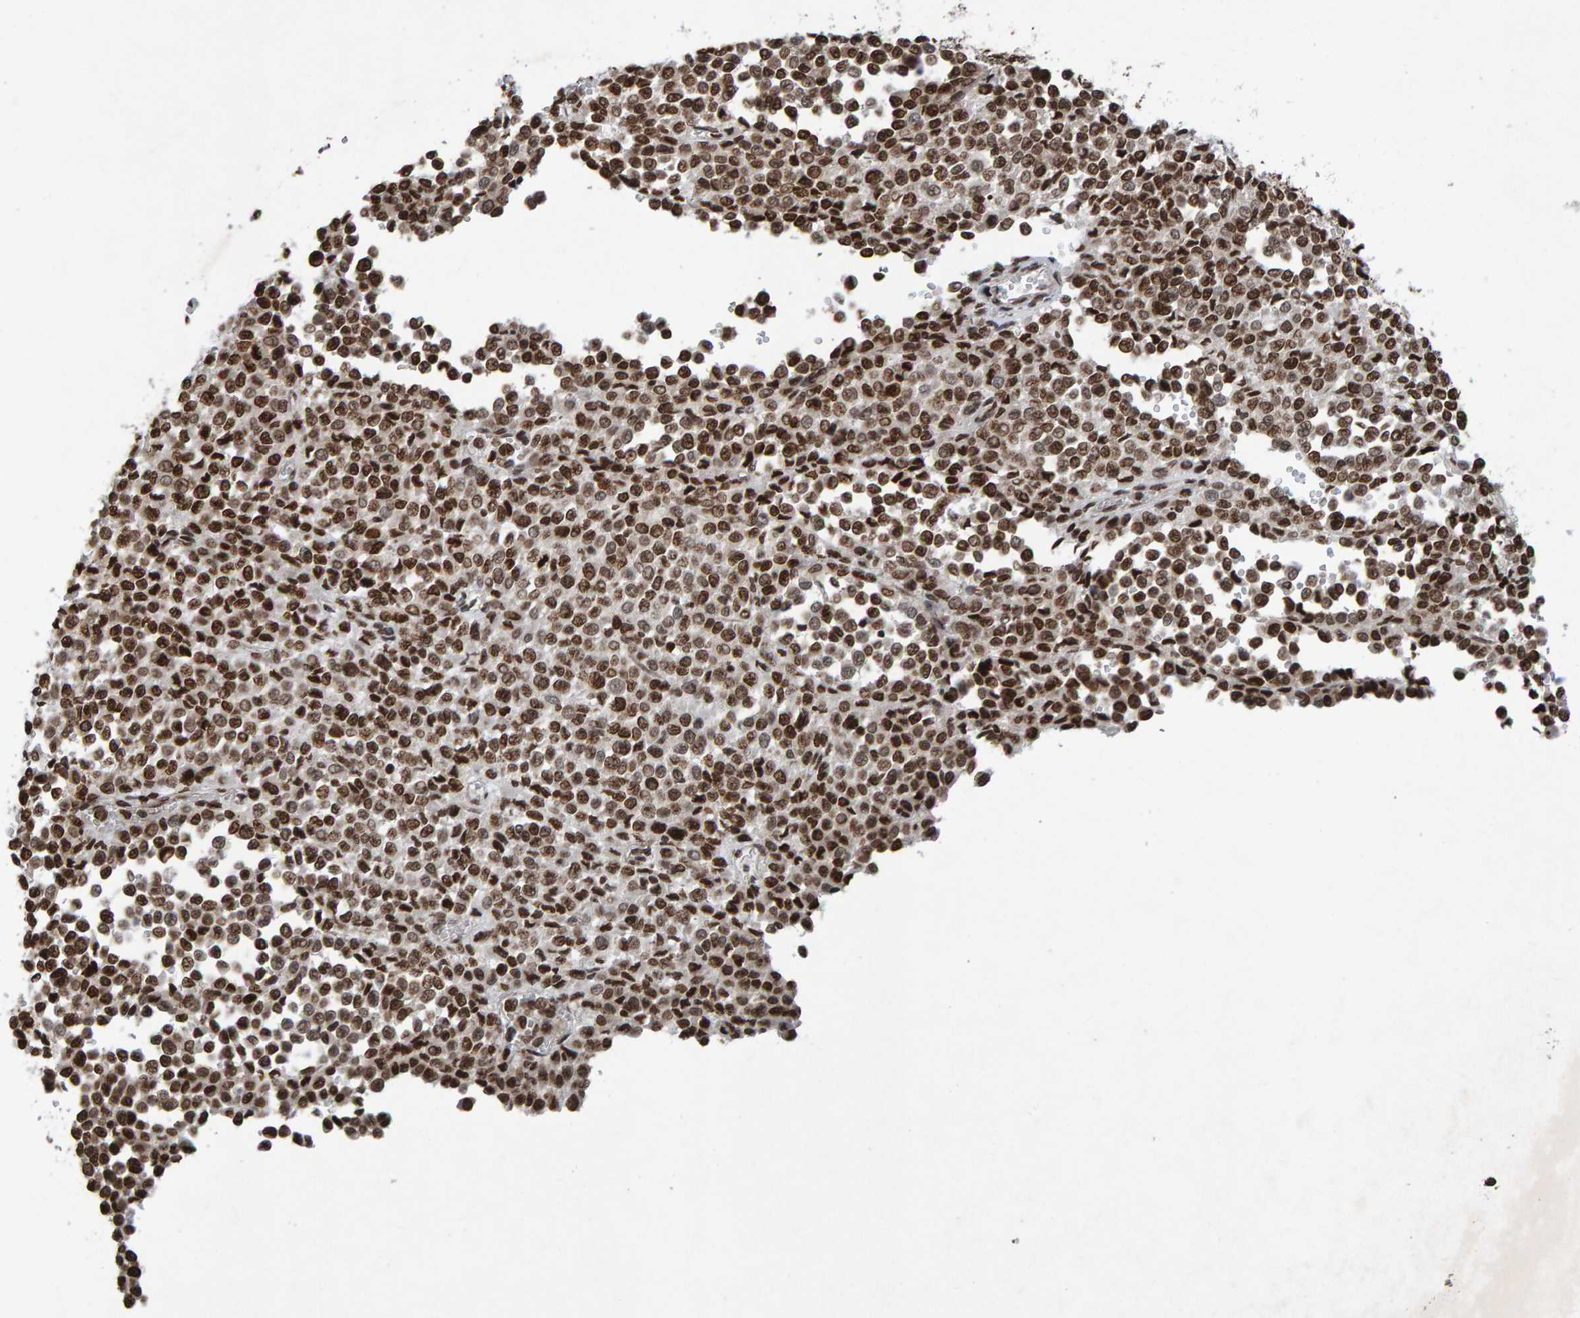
{"staining": {"intensity": "strong", "quantity": ">75%", "location": "nuclear"}, "tissue": "melanoma", "cell_type": "Tumor cells", "image_type": "cancer", "snomed": [{"axis": "morphology", "description": "Malignant melanoma, Metastatic site"}, {"axis": "topography", "description": "Pancreas"}], "caption": "Immunohistochemical staining of melanoma shows strong nuclear protein expression in approximately >75% of tumor cells. Nuclei are stained in blue.", "gene": "H2AZ1", "patient": {"sex": "female", "age": 30}}